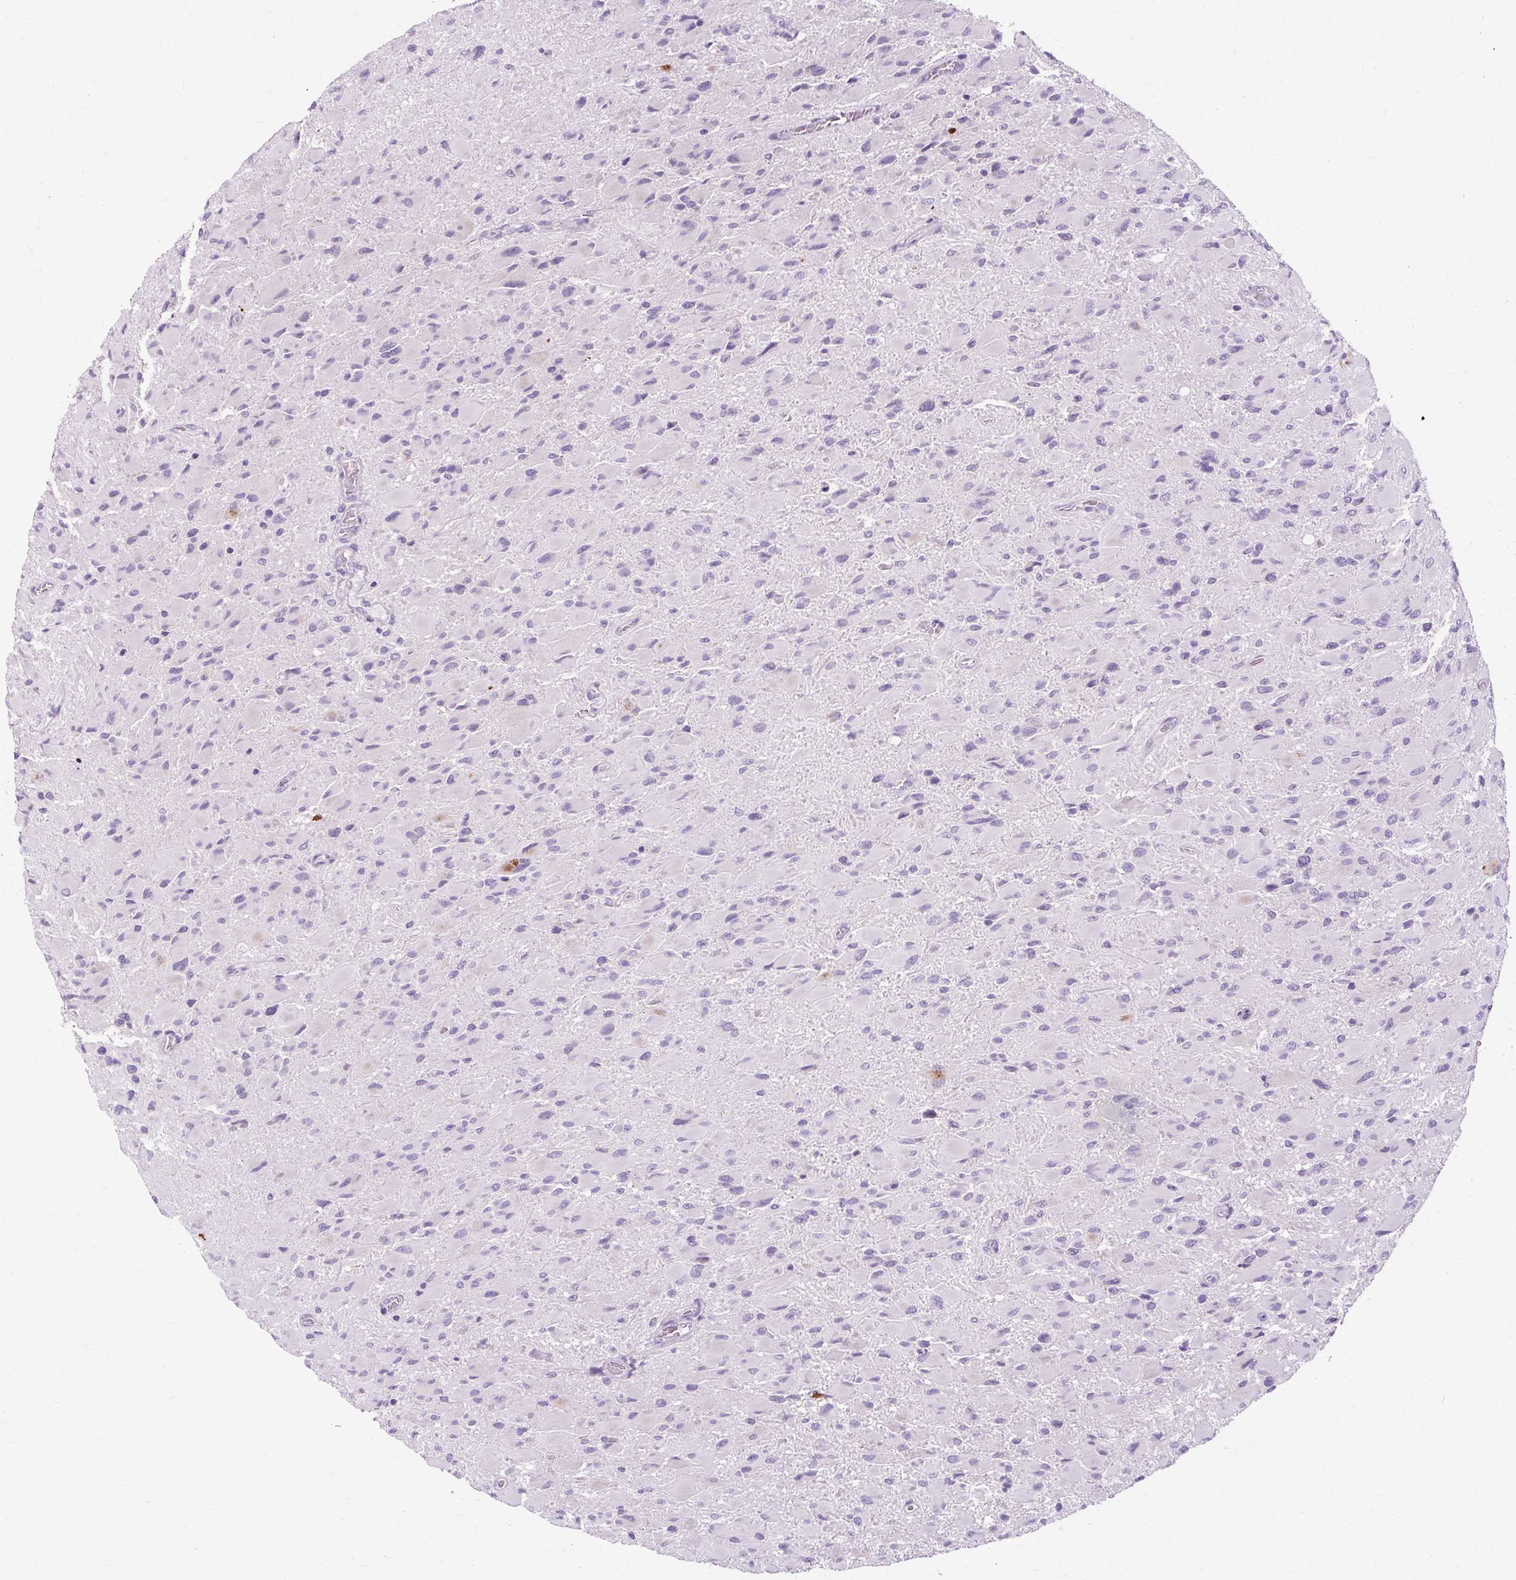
{"staining": {"intensity": "moderate", "quantity": "<25%", "location": "cytoplasmic/membranous"}, "tissue": "glioma", "cell_type": "Tumor cells", "image_type": "cancer", "snomed": [{"axis": "morphology", "description": "Glioma, malignant, High grade"}, {"axis": "topography", "description": "Cerebral cortex"}], "caption": "IHC of human glioma shows low levels of moderate cytoplasmic/membranous expression in approximately <25% of tumor cells.", "gene": "B3GNT4", "patient": {"sex": "female", "age": 36}}